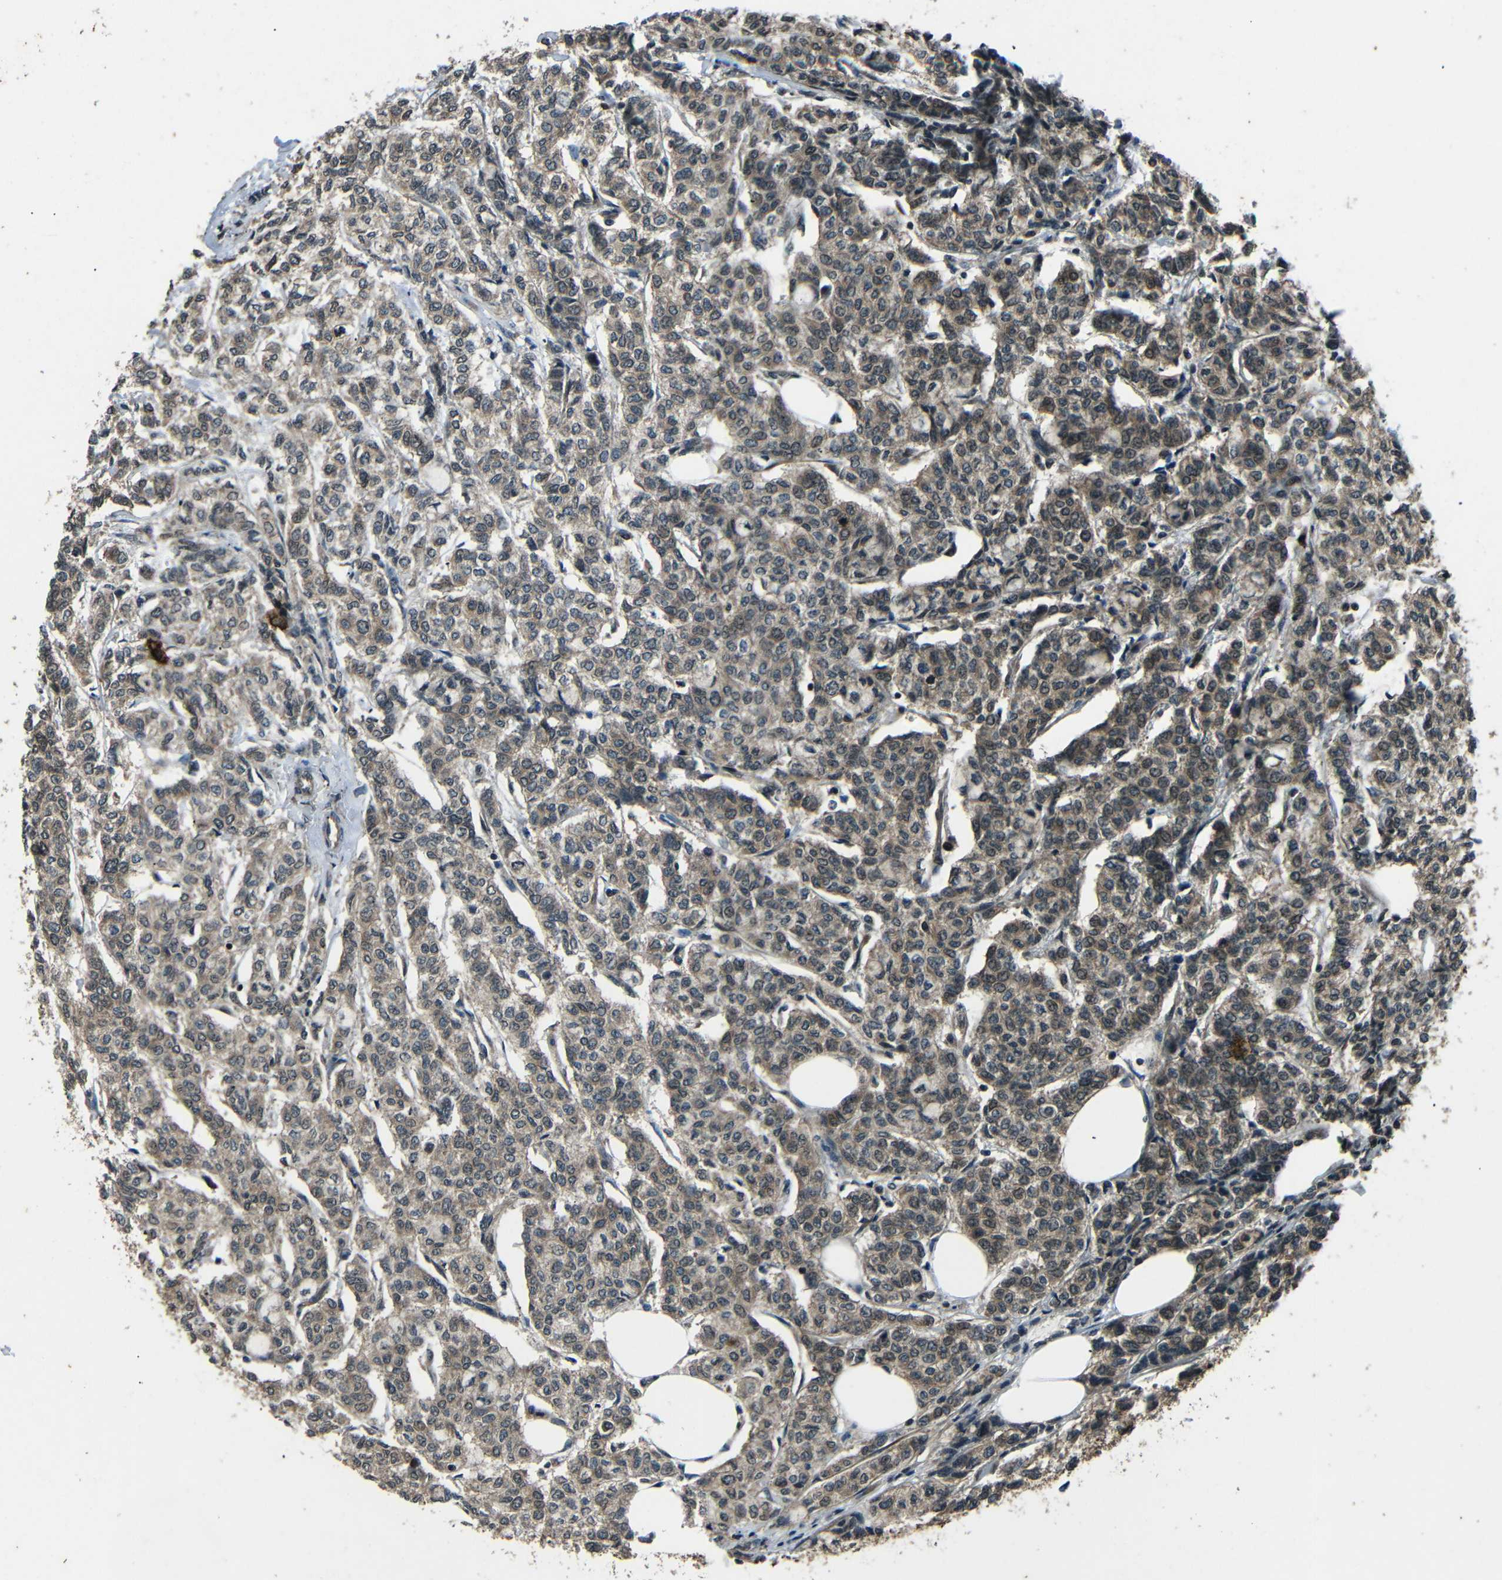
{"staining": {"intensity": "weak", "quantity": ">75%", "location": "cytoplasmic/membranous"}, "tissue": "breast cancer", "cell_type": "Tumor cells", "image_type": "cancer", "snomed": [{"axis": "morphology", "description": "Lobular carcinoma"}, {"axis": "topography", "description": "Breast"}], "caption": "IHC (DAB) staining of human breast cancer (lobular carcinoma) exhibits weak cytoplasmic/membranous protein positivity in about >75% of tumor cells.", "gene": "PLK2", "patient": {"sex": "female", "age": 60}}